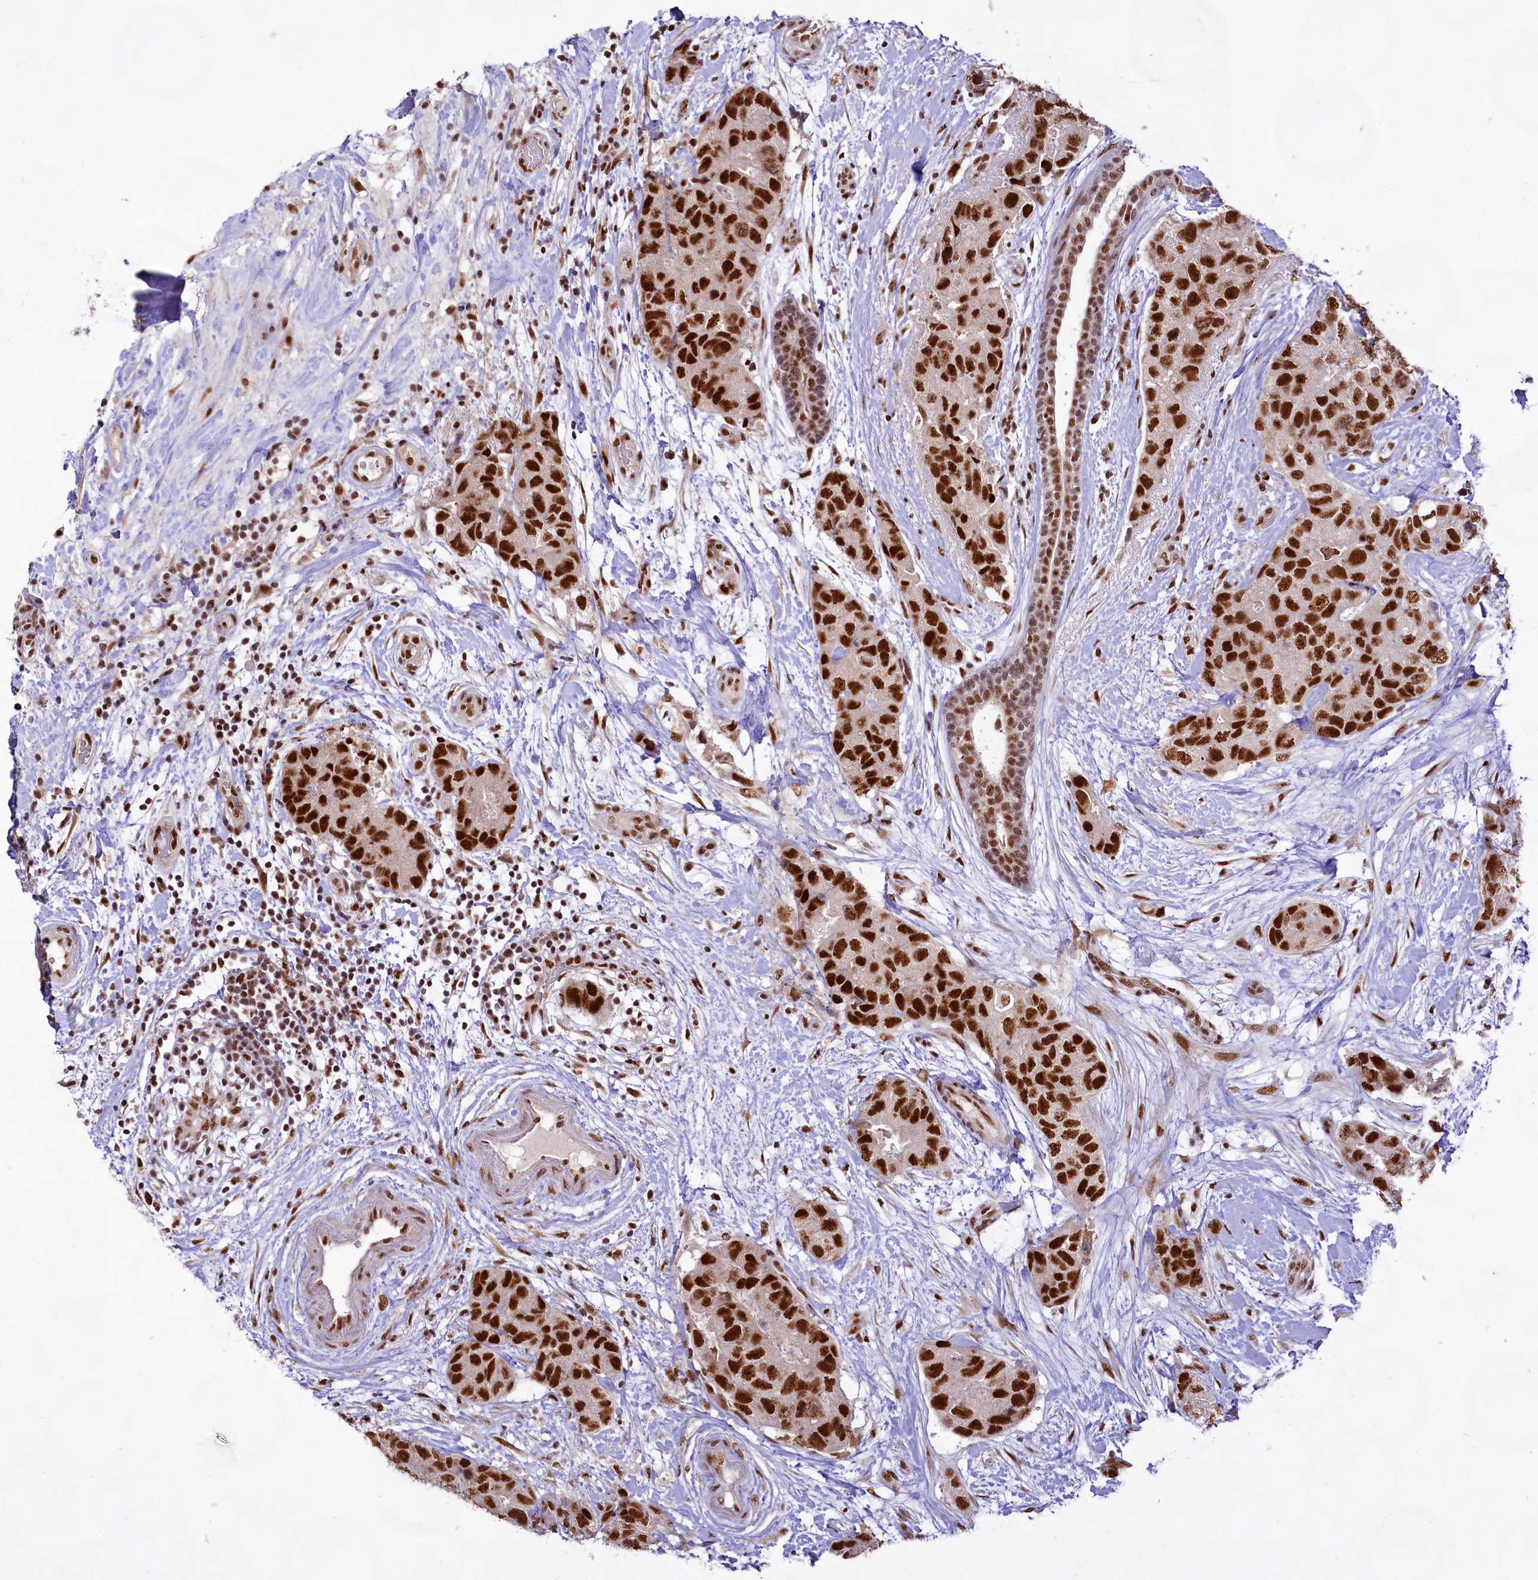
{"staining": {"intensity": "strong", "quantity": ">75%", "location": "nuclear"}, "tissue": "breast cancer", "cell_type": "Tumor cells", "image_type": "cancer", "snomed": [{"axis": "morphology", "description": "Duct carcinoma"}, {"axis": "topography", "description": "Breast"}], "caption": "Protein positivity by IHC demonstrates strong nuclear positivity in about >75% of tumor cells in breast cancer. The staining was performed using DAB, with brown indicating positive protein expression. Nuclei are stained blue with hematoxylin.", "gene": "HIRA", "patient": {"sex": "female", "age": 62}}